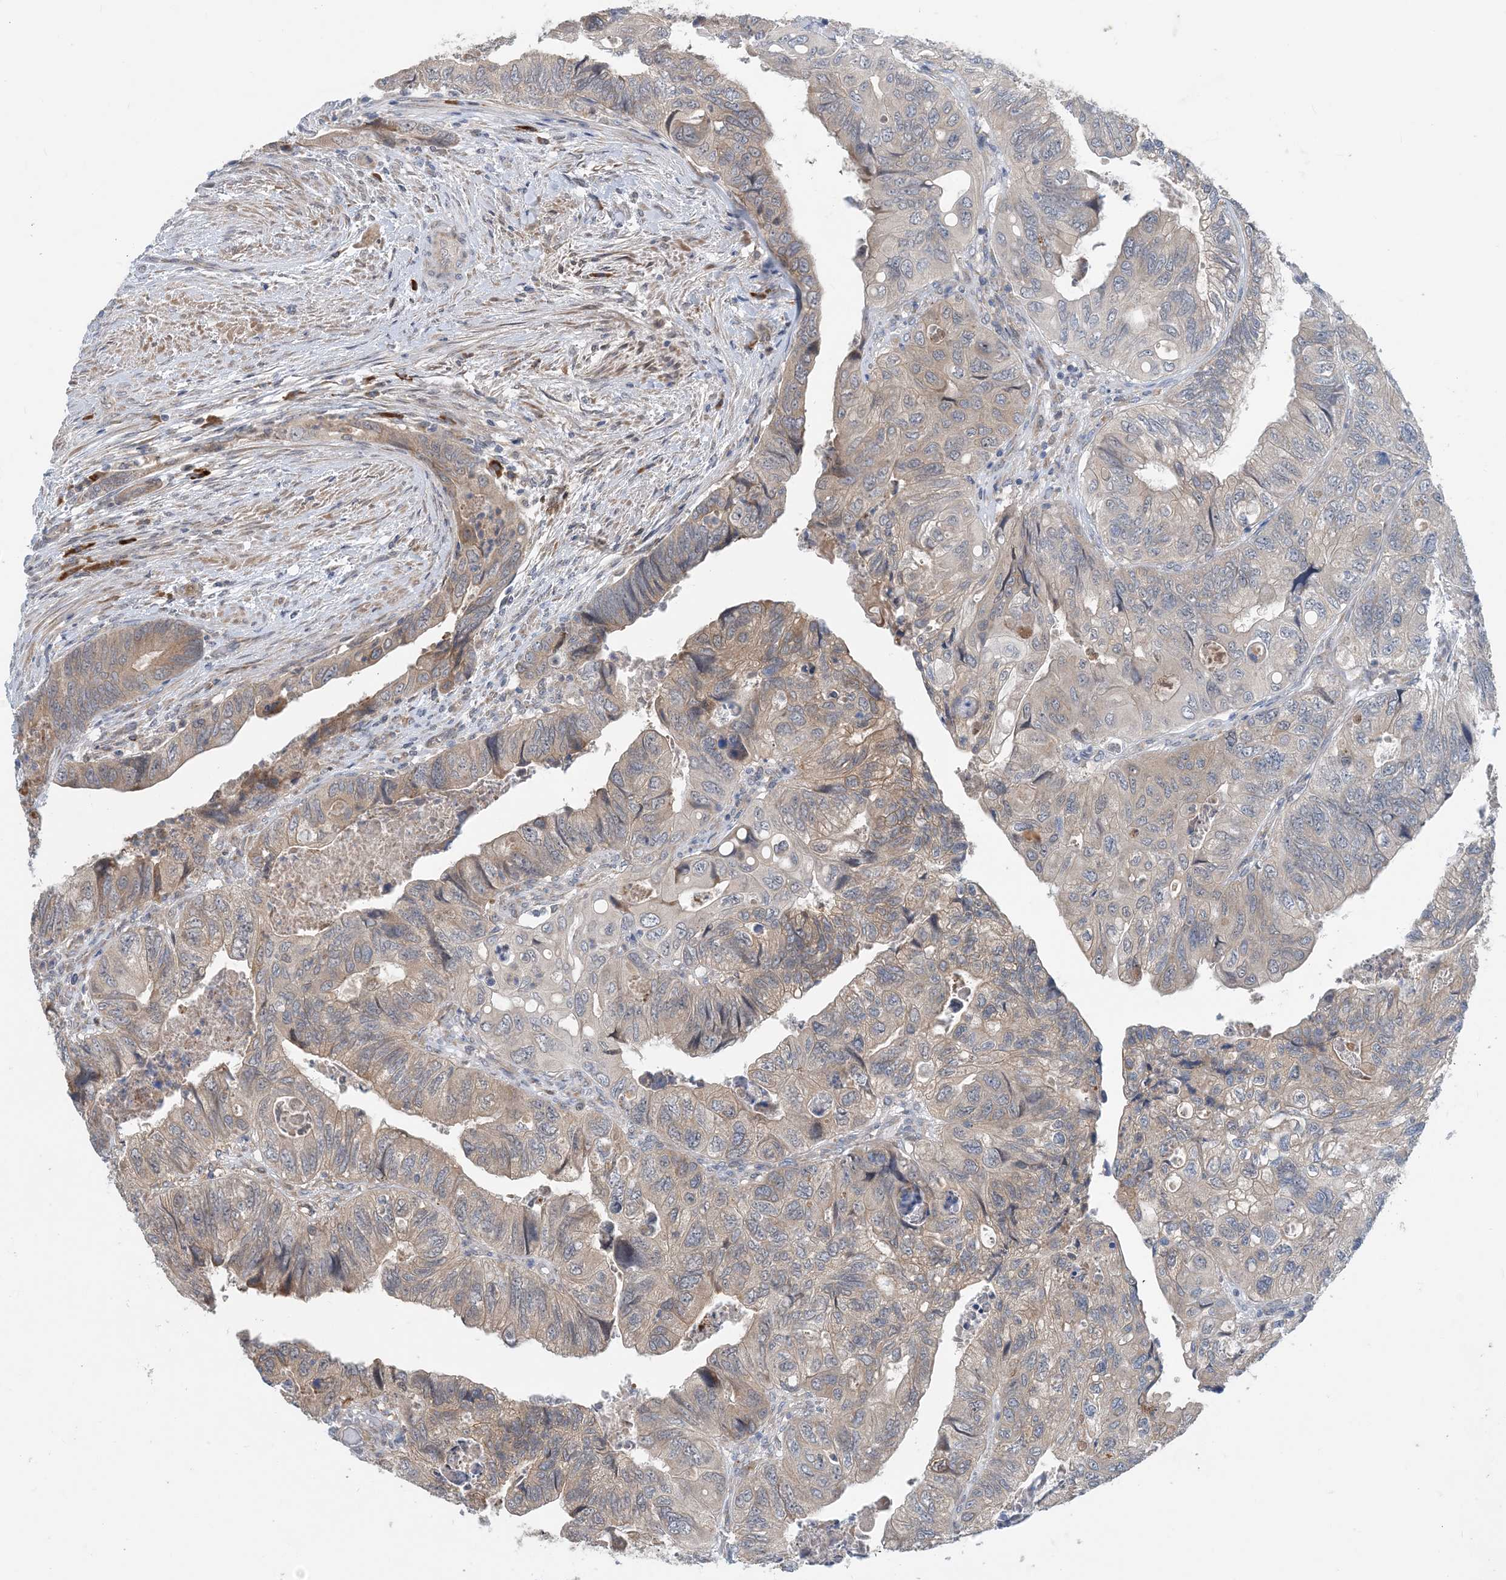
{"staining": {"intensity": "weak", "quantity": "25%-75%", "location": "cytoplasmic/membranous"}, "tissue": "colorectal cancer", "cell_type": "Tumor cells", "image_type": "cancer", "snomed": [{"axis": "morphology", "description": "Adenocarcinoma, NOS"}, {"axis": "topography", "description": "Rectum"}], "caption": "Colorectal cancer (adenocarcinoma) stained for a protein (brown) demonstrates weak cytoplasmic/membranous positive staining in about 25%-75% of tumor cells.", "gene": "PHOSPHO2", "patient": {"sex": "male", "age": 63}}